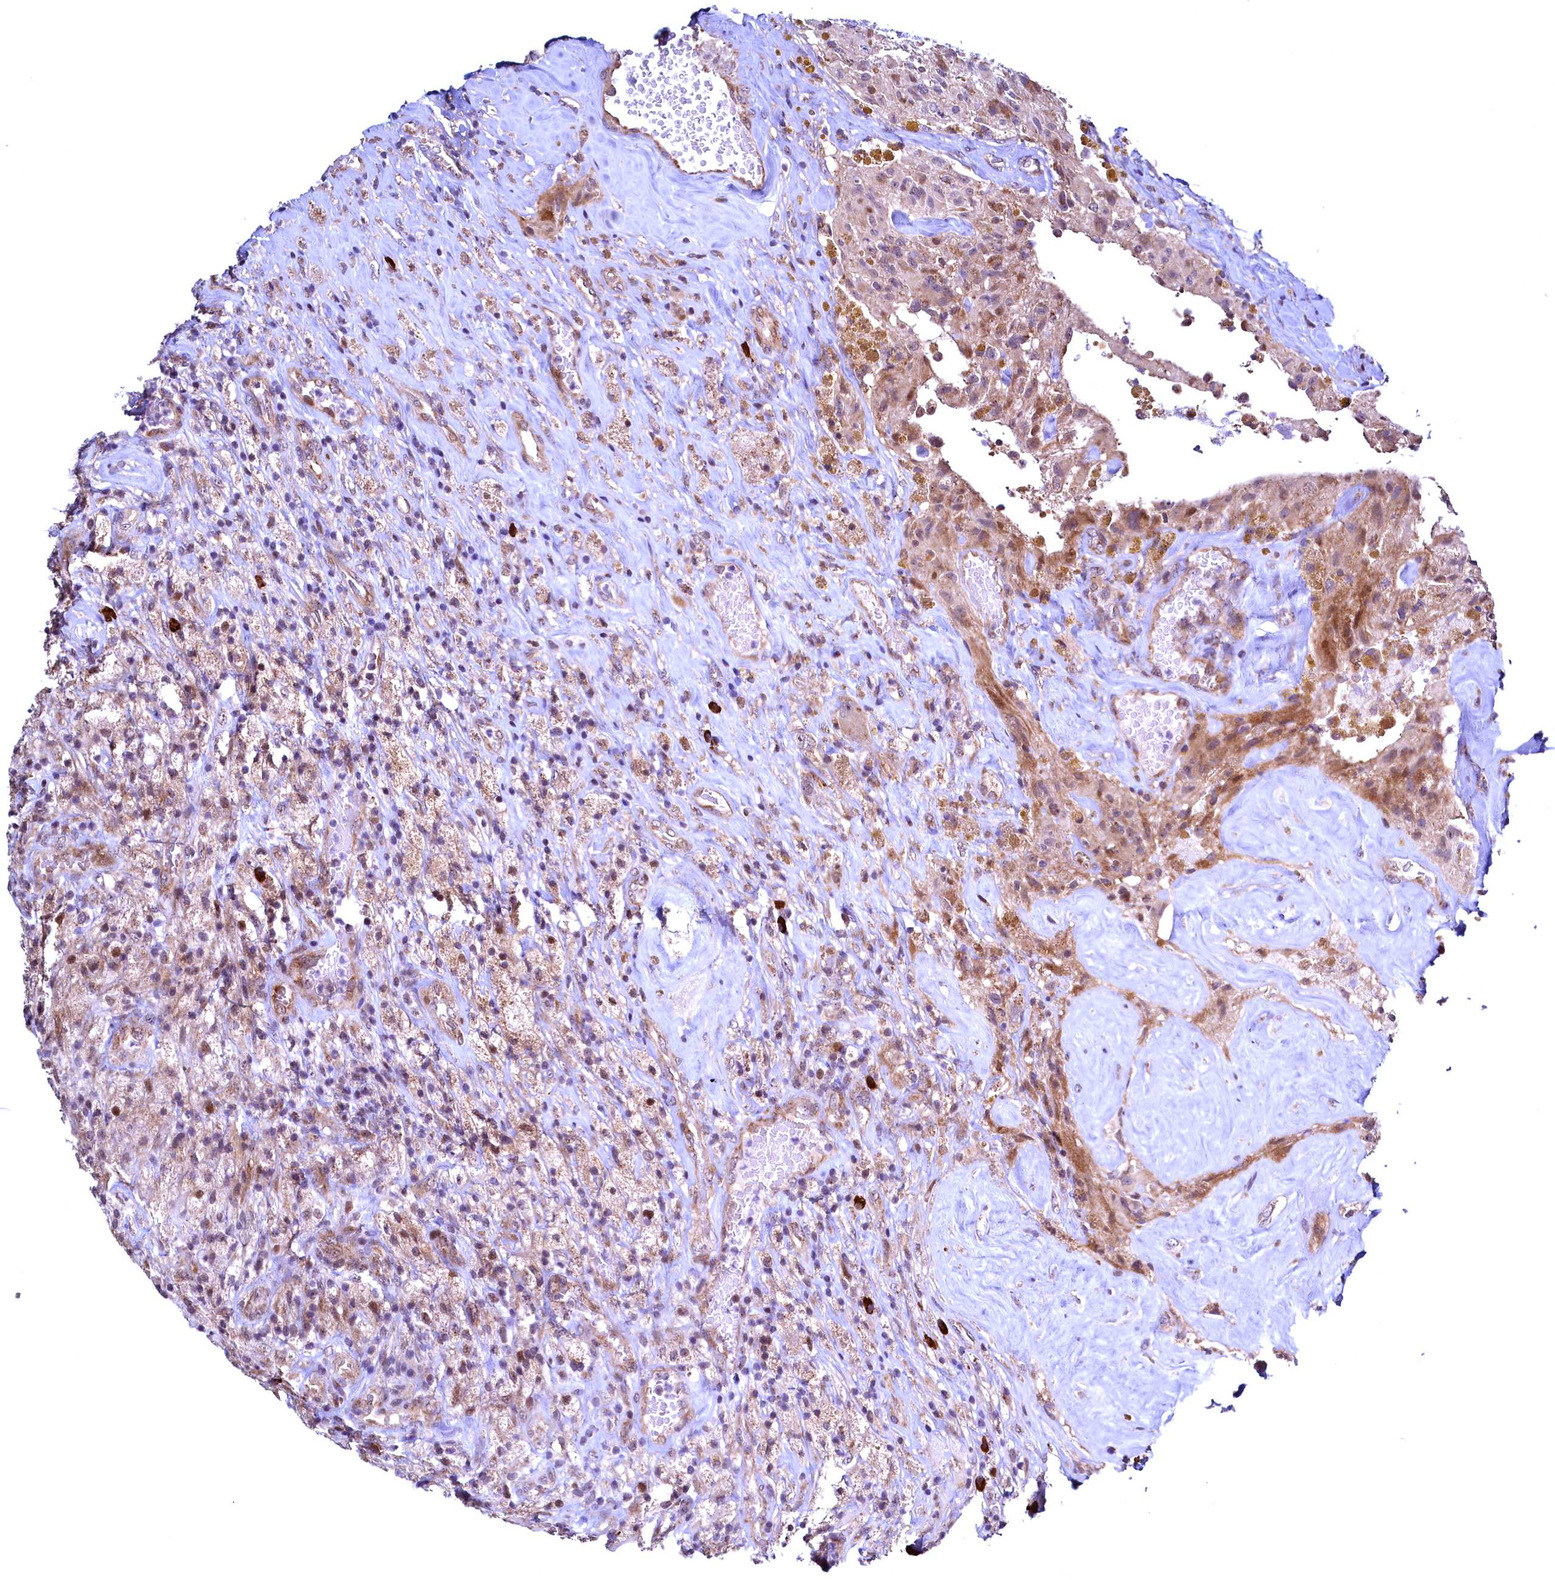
{"staining": {"intensity": "moderate", "quantity": "<25%", "location": "cytoplasmic/membranous,nuclear"}, "tissue": "glioma", "cell_type": "Tumor cells", "image_type": "cancer", "snomed": [{"axis": "morphology", "description": "Glioma, malignant, High grade"}, {"axis": "topography", "description": "Brain"}], "caption": "A low amount of moderate cytoplasmic/membranous and nuclear expression is appreciated in approximately <25% of tumor cells in high-grade glioma (malignant) tissue. (DAB (3,3'-diaminobenzidine) IHC with brightfield microscopy, high magnification).", "gene": "RBFA", "patient": {"sex": "male", "age": 69}}